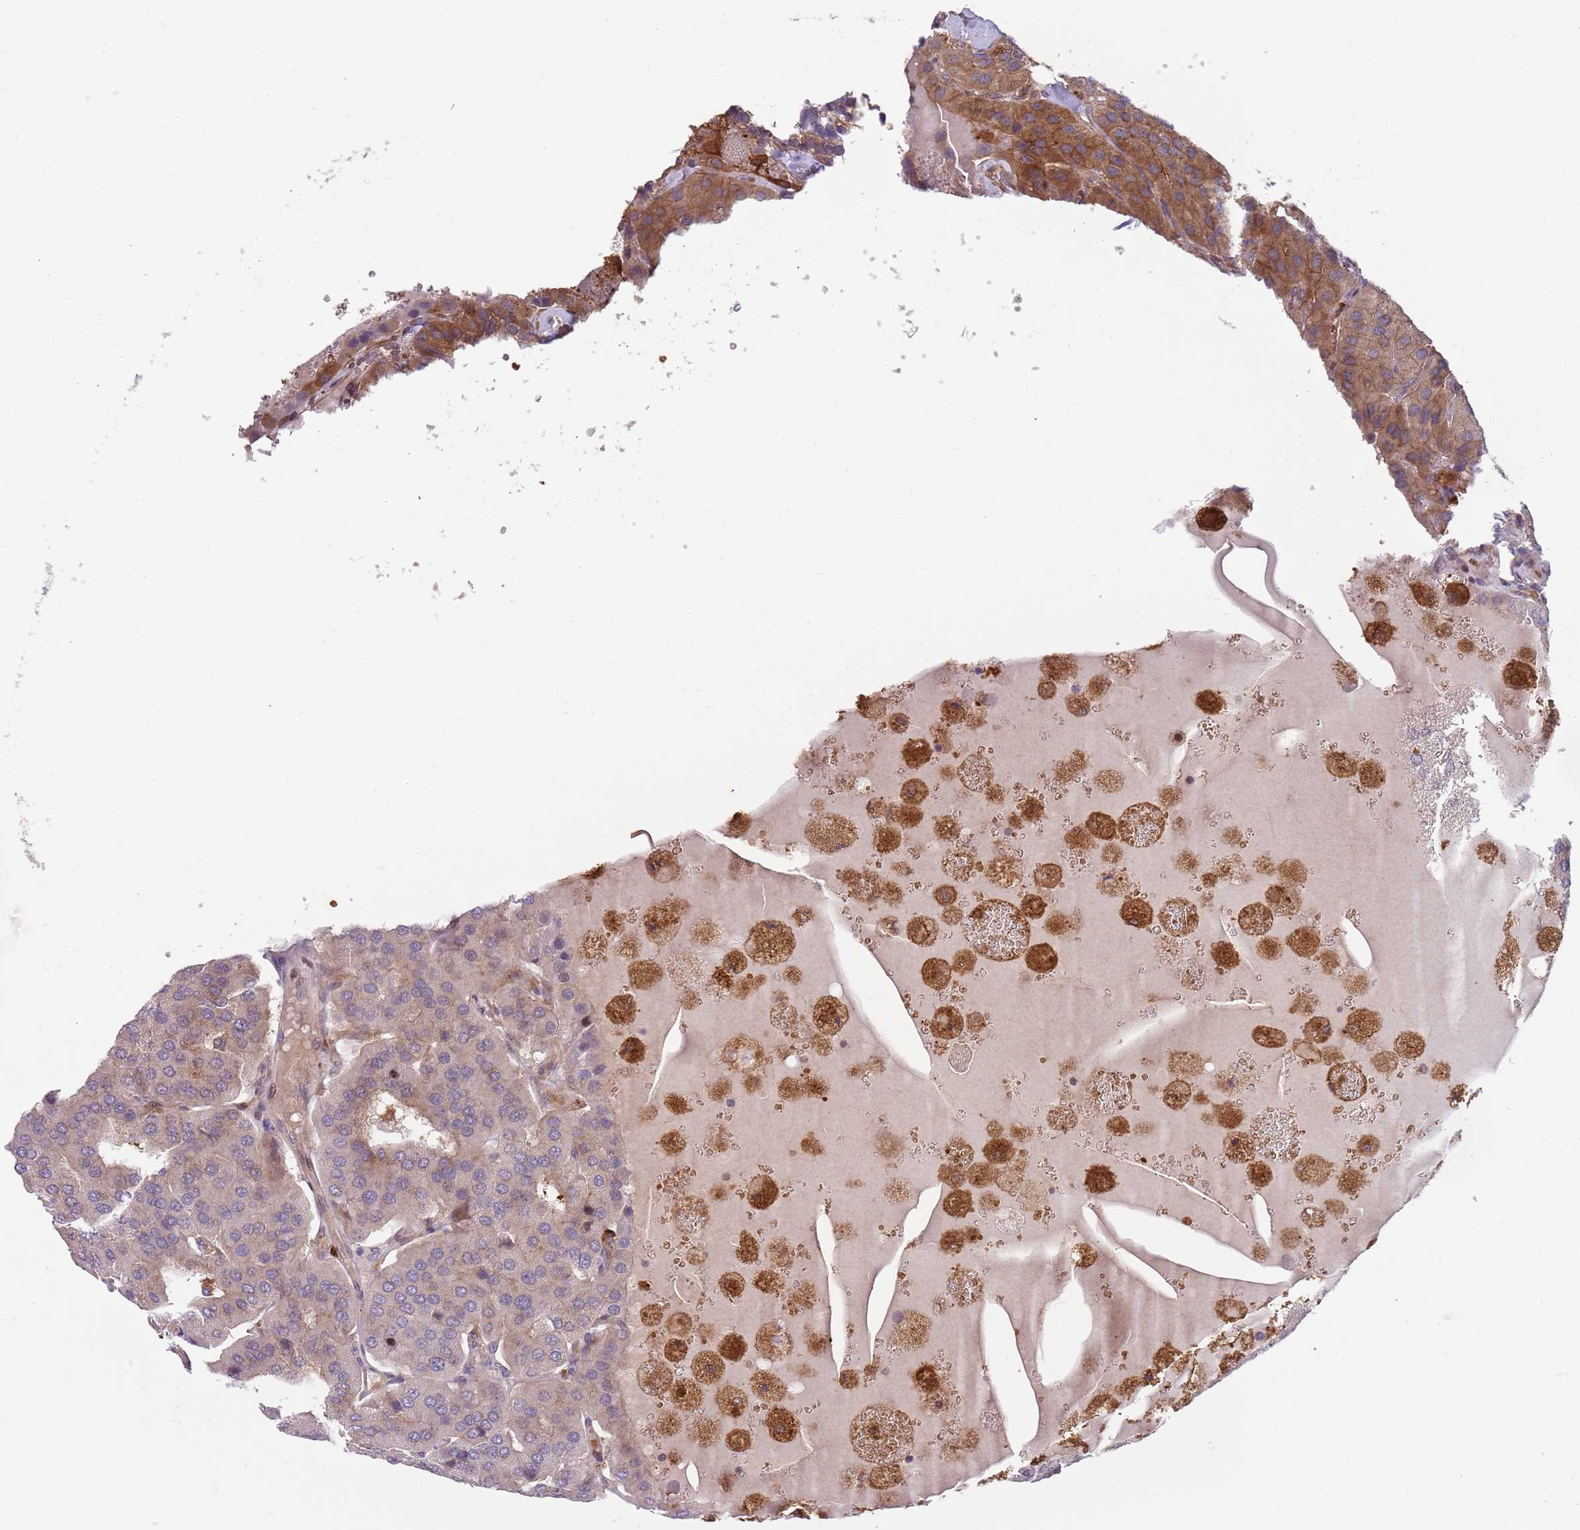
{"staining": {"intensity": "negative", "quantity": "none", "location": "none"}, "tissue": "parathyroid gland", "cell_type": "Glandular cells", "image_type": "normal", "snomed": [{"axis": "morphology", "description": "Normal tissue, NOS"}, {"axis": "morphology", "description": "Adenoma, NOS"}, {"axis": "topography", "description": "Parathyroid gland"}], "caption": "This is an IHC histopathology image of benign human parathyroid gland. There is no staining in glandular cells.", "gene": "GGA1", "patient": {"sex": "female", "age": 86}}